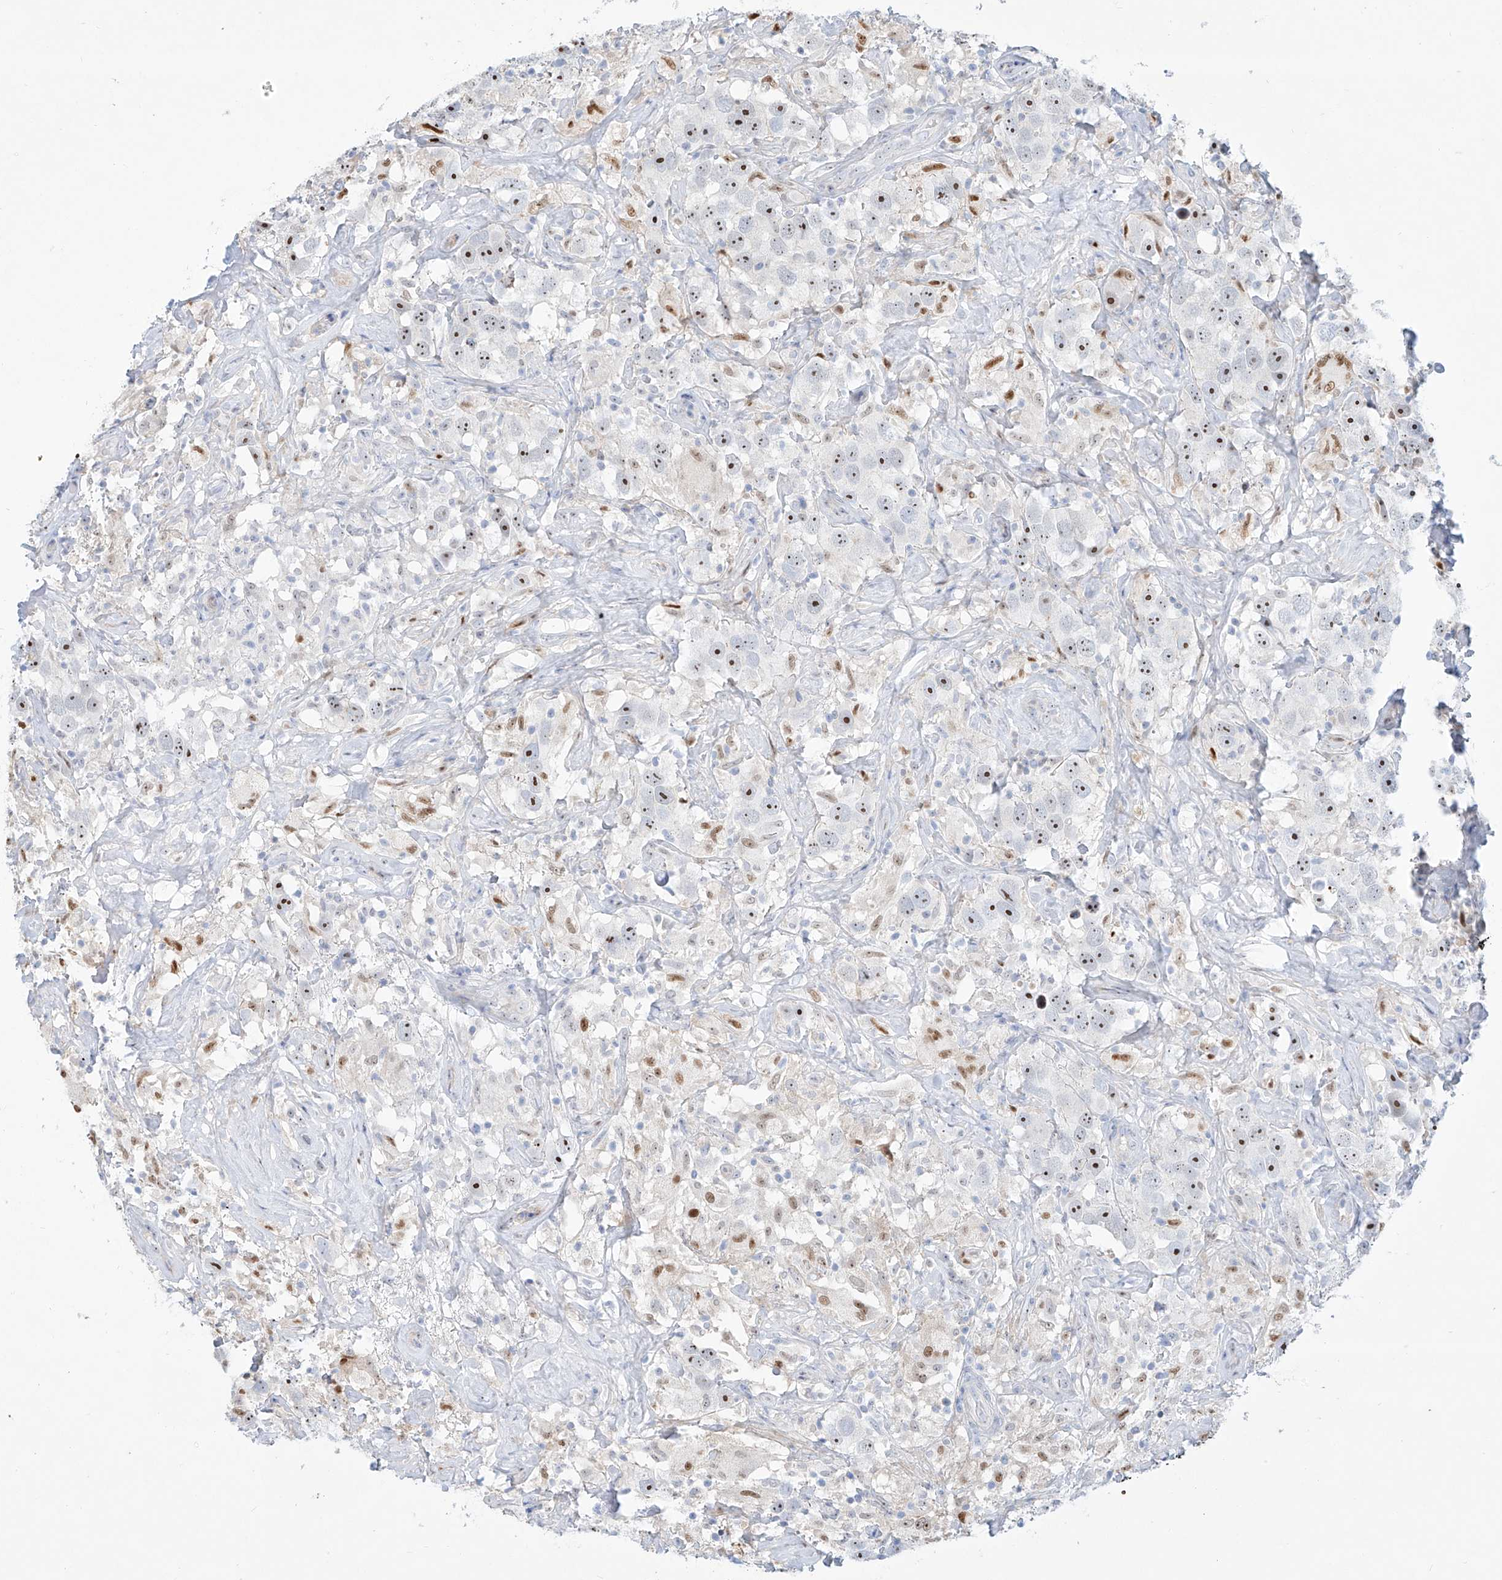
{"staining": {"intensity": "moderate", "quantity": "25%-75%", "location": "nuclear"}, "tissue": "testis cancer", "cell_type": "Tumor cells", "image_type": "cancer", "snomed": [{"axis": "morphology", "description": "Seminoma, NOS"}, {"axis": "topography", "description": "Testis"}], "caption": "The immunohistochemical stain highlights moderate nuclear expression in tumor cells of testis cancer (seminoma) tissue.", "gene": "SNU13", "patient": {"sex": "male", "age": 49}}